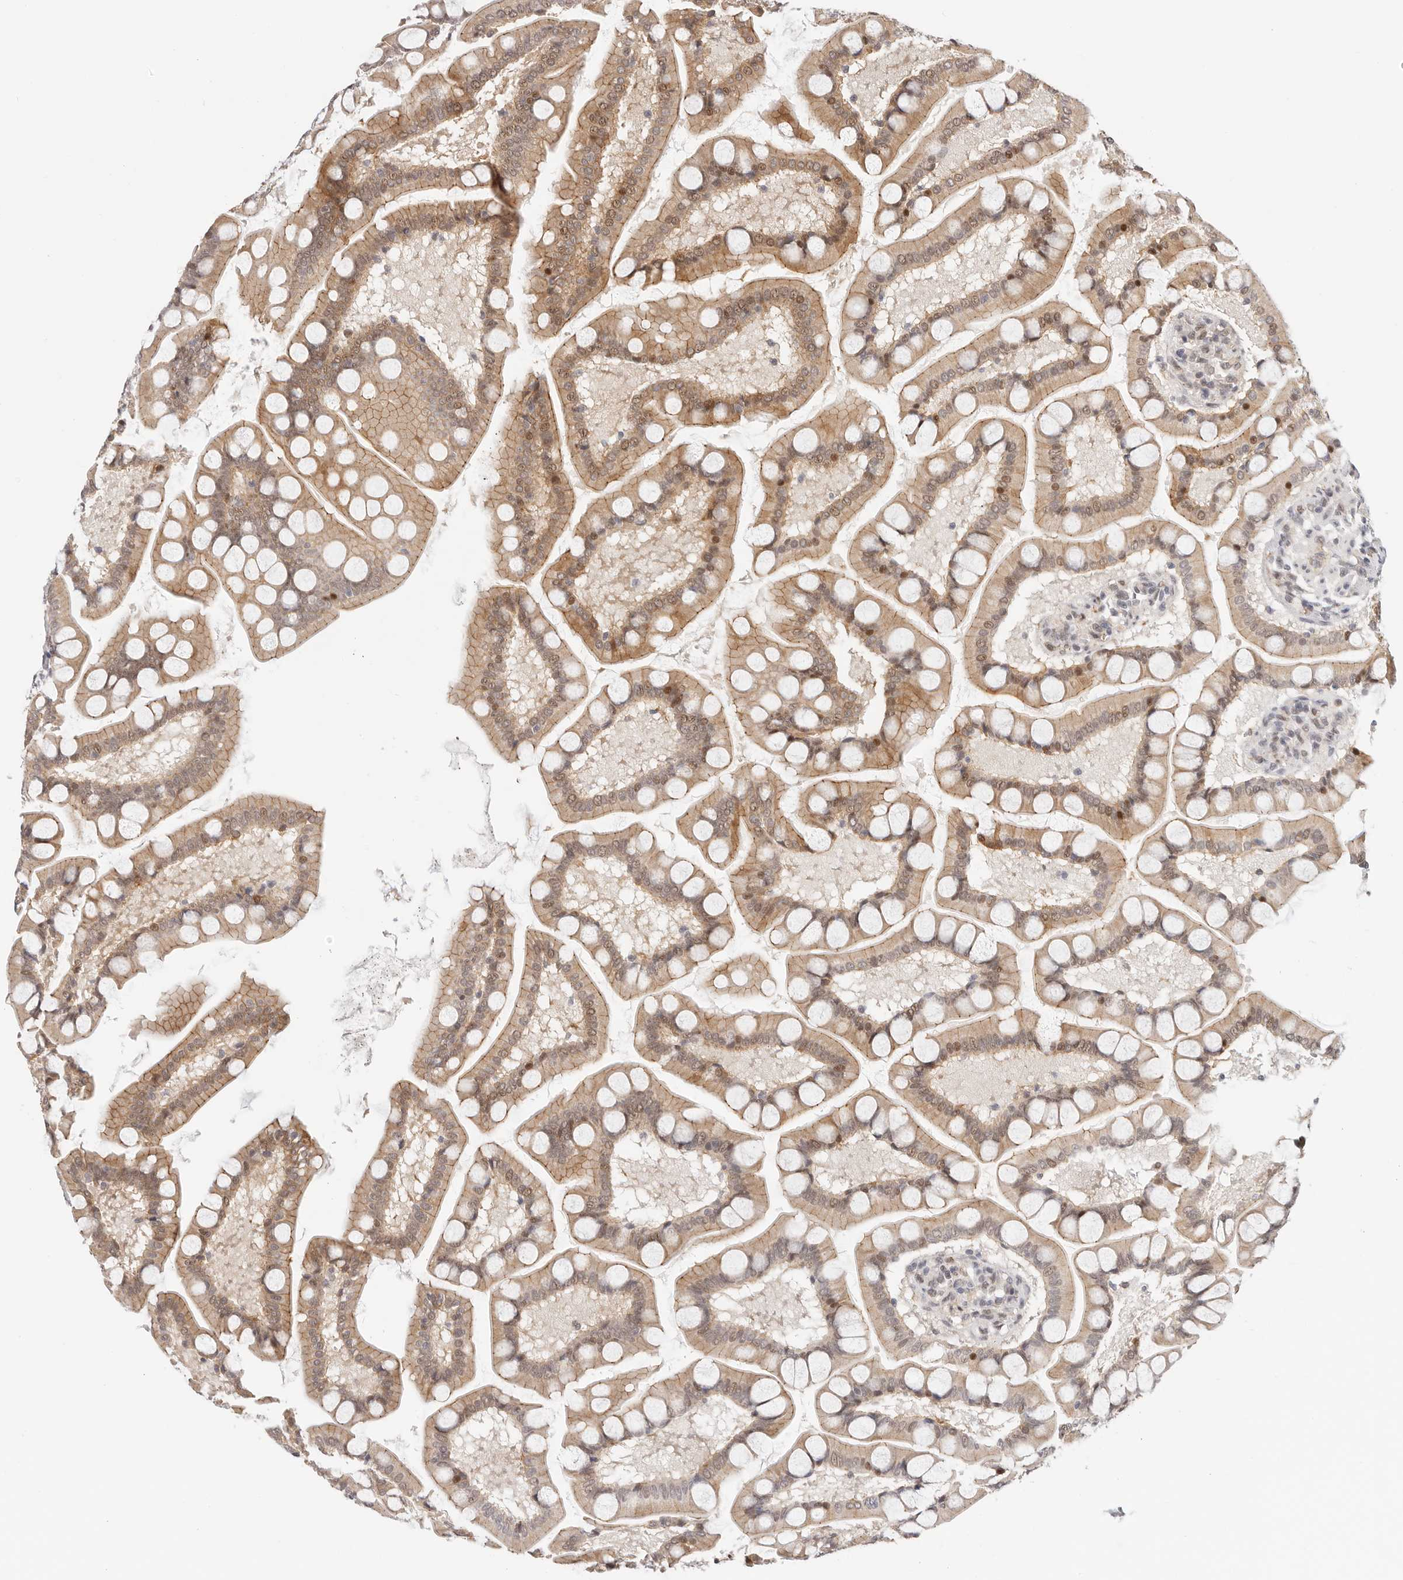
{"staining": {"intensity": "moderate", "quantity": ">75%", "location": "cytoplasmic/membranous,nuclear"}, "tissue": "small intestine", "cell_type": "Glandular cells", "image_type": "normal", "snomed": [{"axis": "morphology", "description": "Normal tissue, NOS"}, {"axis": "topography", "description": "Small intestine"}], "caption": "Small intestine stained with a brown dye exhibits moderate cytoplasmic/membranous,nuclear positive staining in approximately >75% of glandular cells.", "gene": "AFDN", "patient": {"sex": "male", "age": 41}}